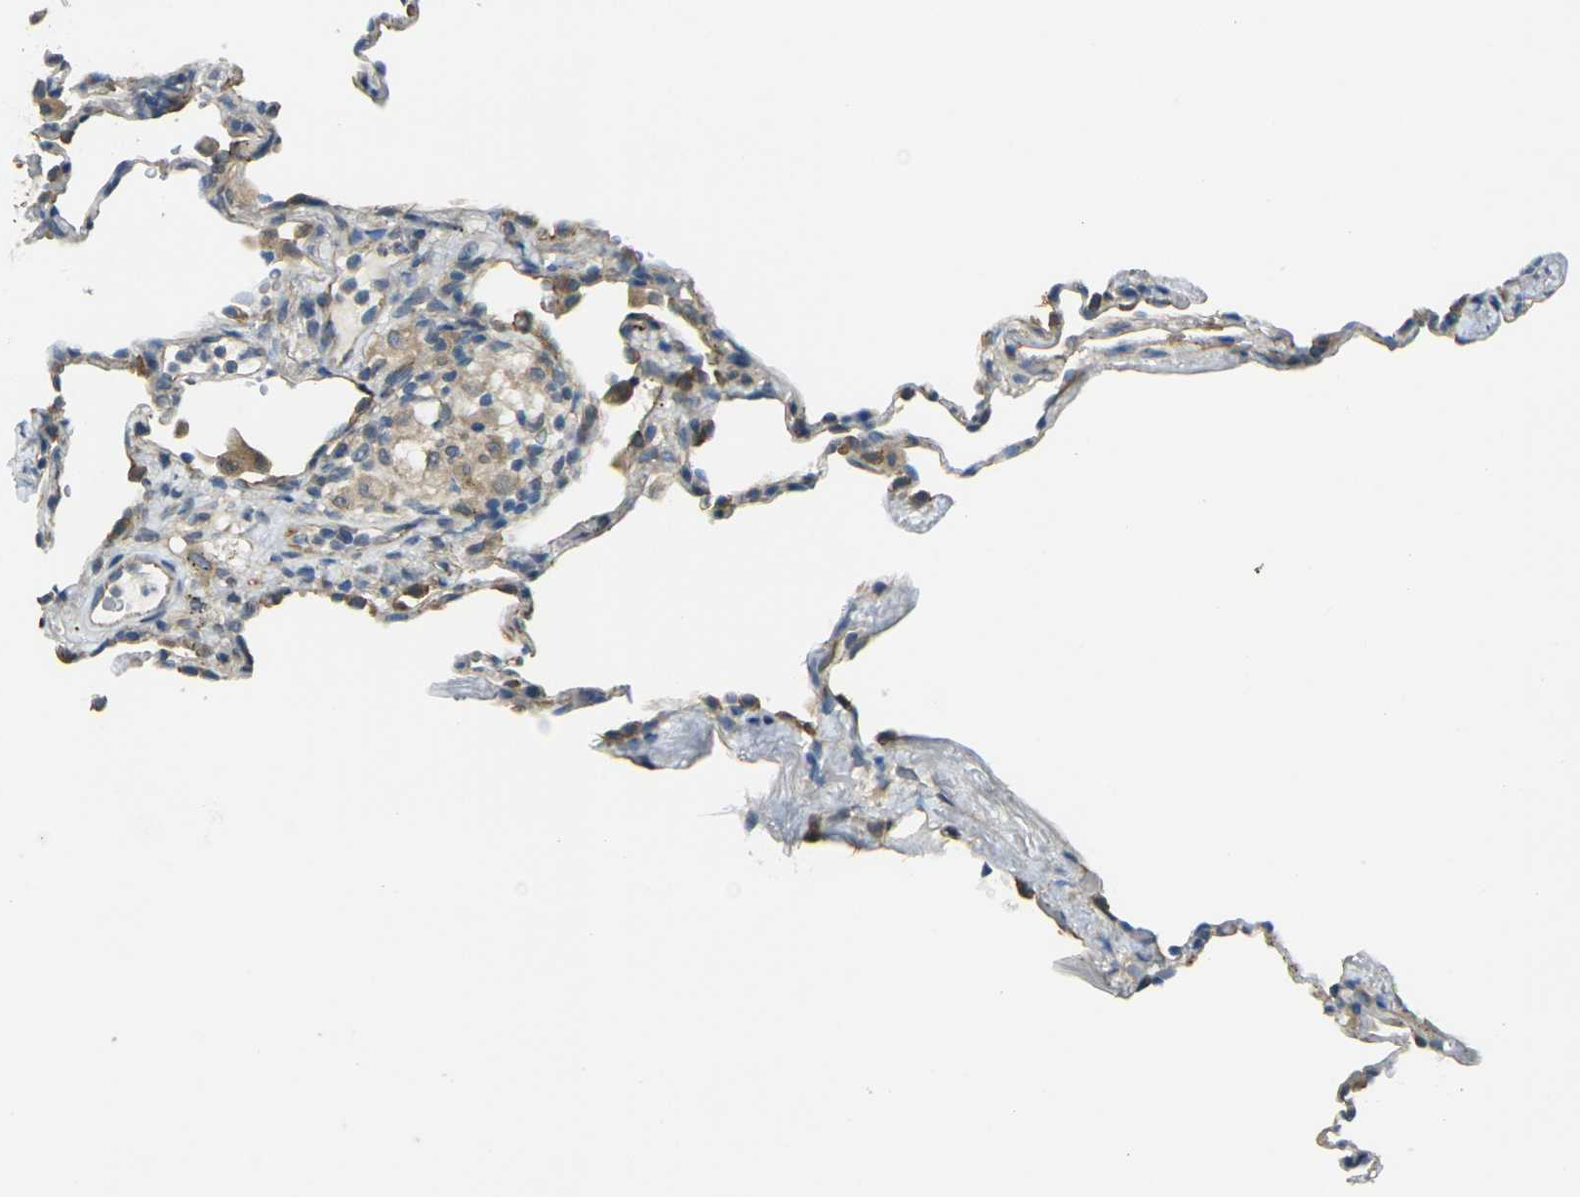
{"staining": {"intensity": "weak", "quantity": "25%-75%", "location": "cytoplasmic/membranous"}, "tissue": "lung", "cell_type": "Alveolar cells", "image_type": "normal", "snomed": [{"axis": "morphology", "description": "Normal tissue, NOS"}, {"axis": "topography", "description": "Lung"}], "caption": "DAB immunohistochemical staining of unremarkable human lung displays weak cytoplasmic/membranous protein expression in about 25%-75% of alveolar cells.", "gene": "RHBDD1", "patient": {"sex": "male", "age": 59}}